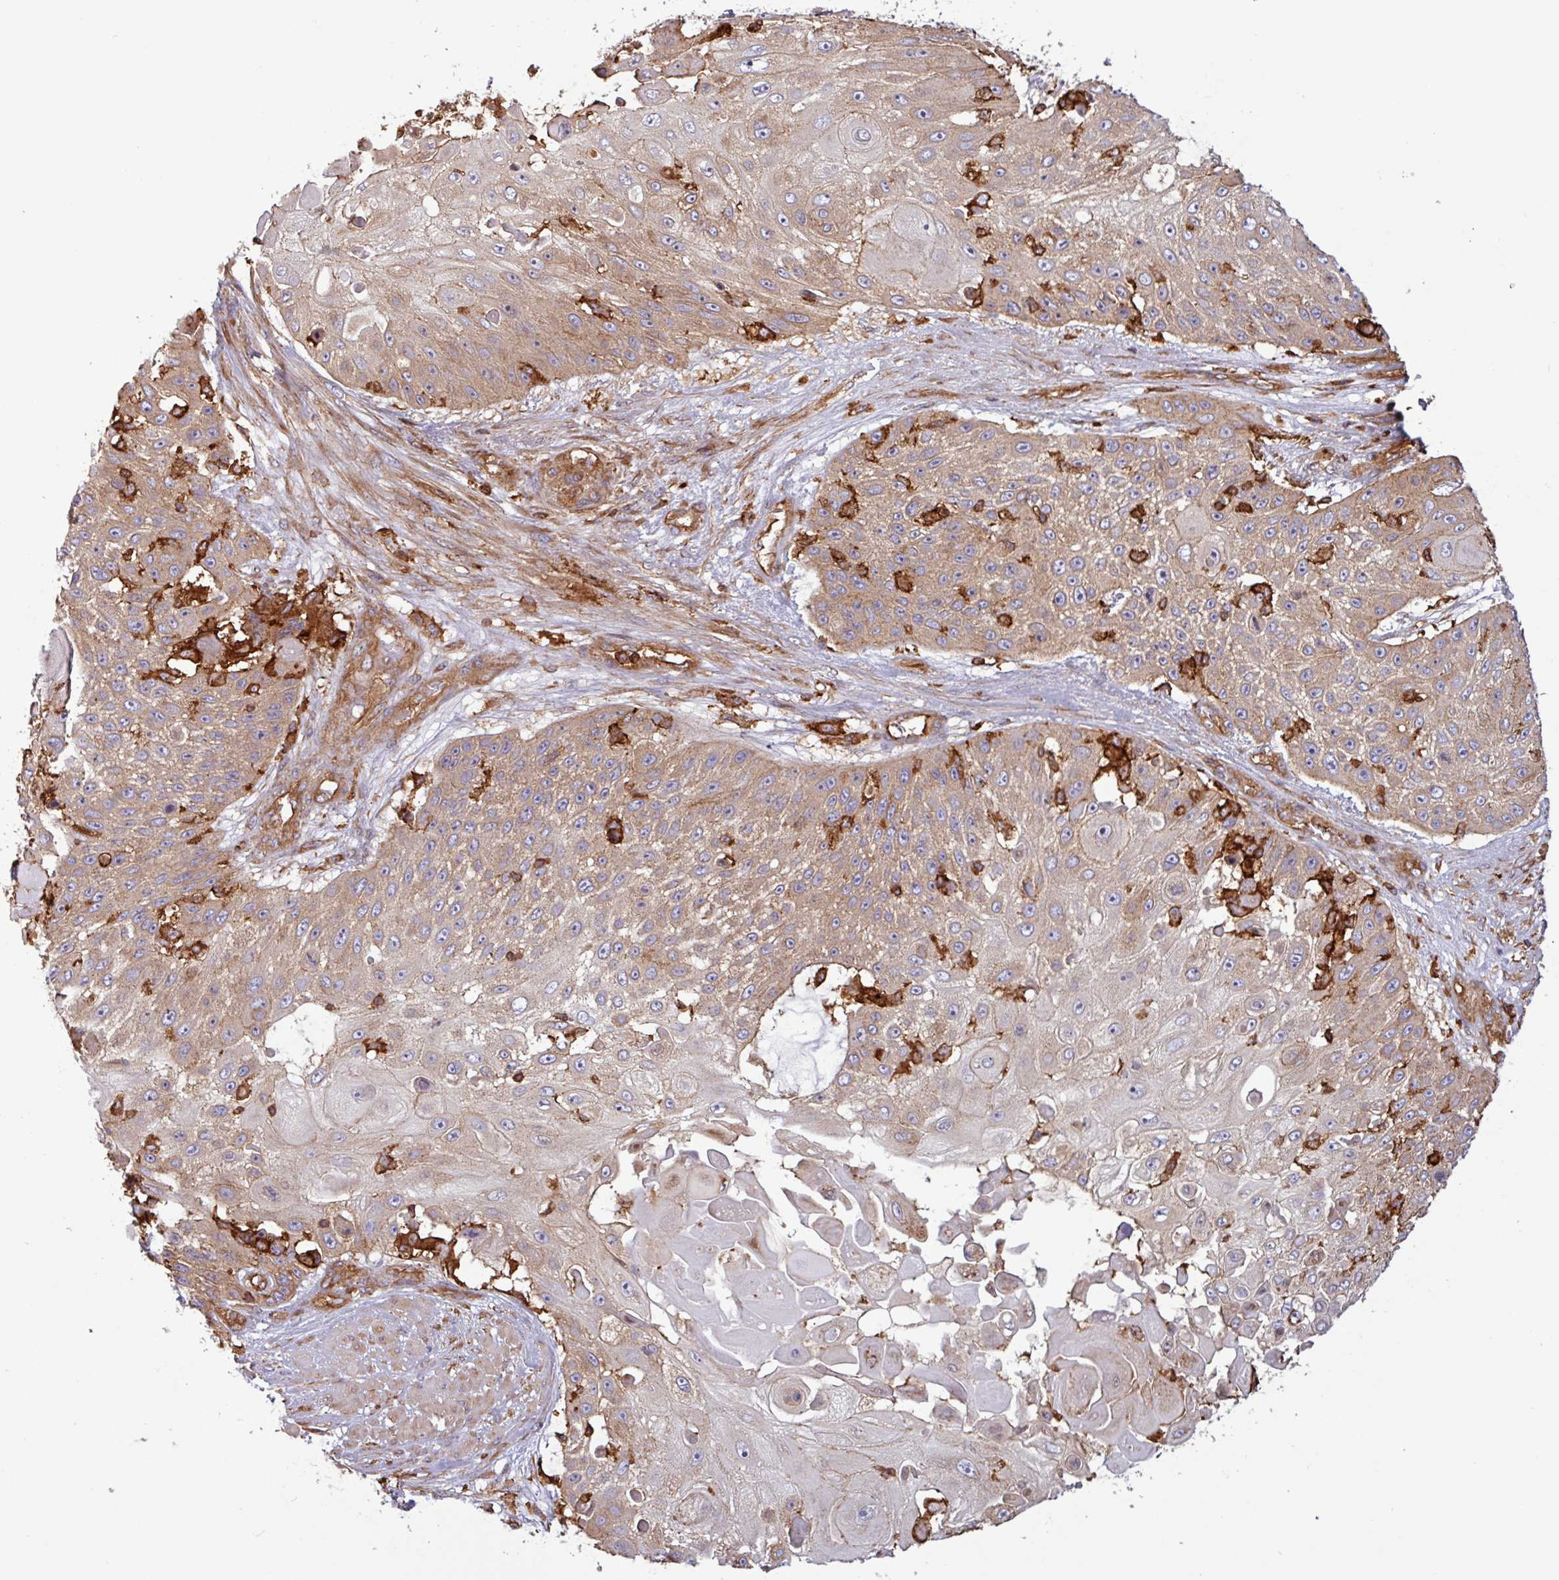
{"staining": {"intensity": "moderate", "quantity": ">75%", "location": "cytoplasmic/membranous"}, "tissue": "skin cancer", "cell_type": "Tumor cells", "image_type": "cancer", "snomed": [{"axis": "morphology", "description": "Squamous cell carcinoma, NOS"}, {"axis": "topography", "description": "Skin"}], "caption": "Skin squamous cell carcinoma stained with a brown dye shows moderate cytoplasmic/membranous positive positivity in about >75% of tumor cells.", "gene": "ACTR3", "patient": {"sex": "female", "age": 86}}